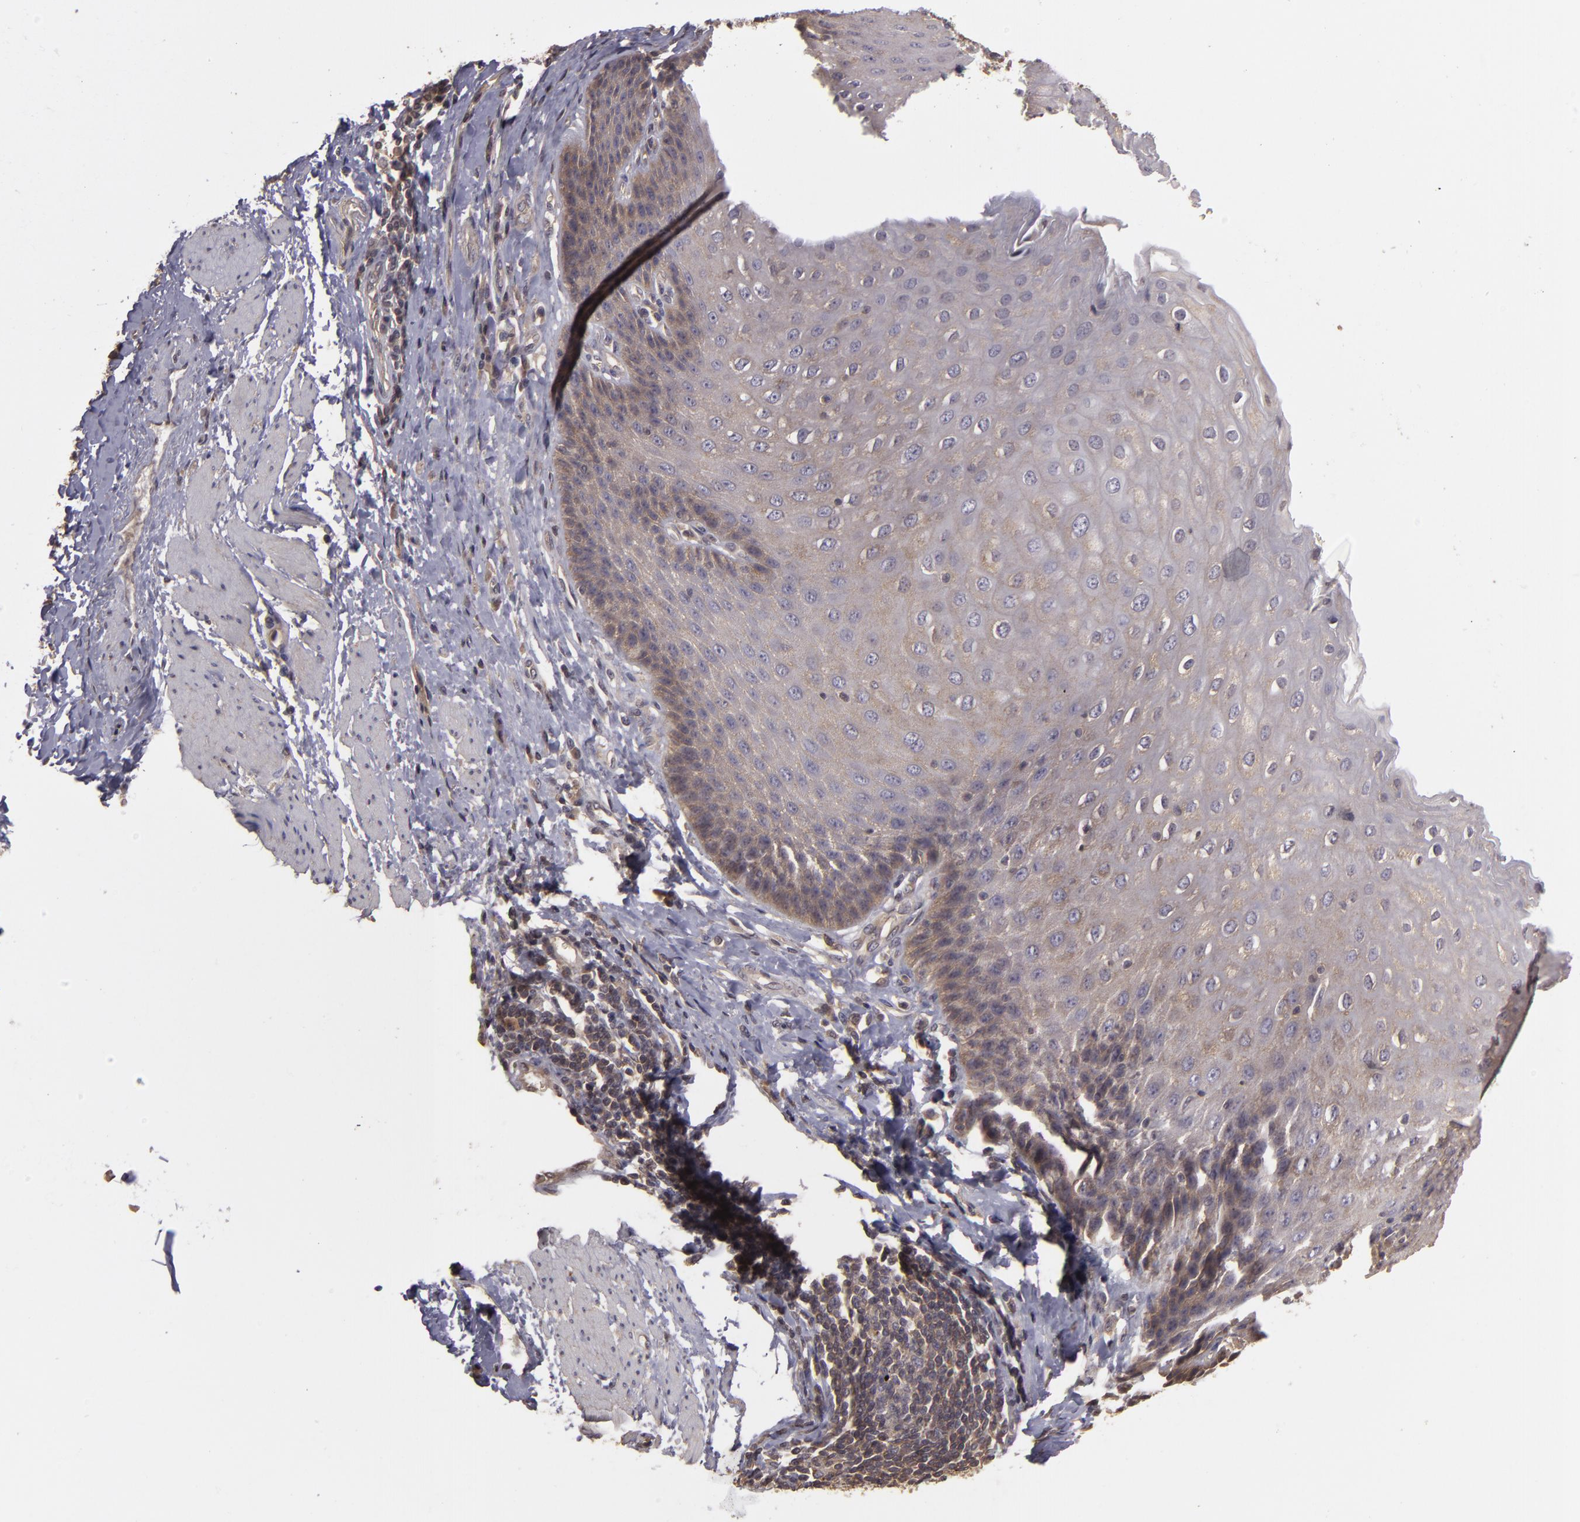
{"staining": {"intensity": "weak", "quantity": ">75%", "location": "cytoplasmic/membranous"}, "tissue": "esophagus", "cell_type": "Squamous epithelial cells", "image_type": "normal", "snomed": [{"axis": "morphology", "description": "Normal tissue, NOS"}, {"axis": "topography", "description": "Esophagus"}], "caption": "Immunohistochemical staining of benign esophagus demonstrates >75% levels of weak cytoplasmic/membranous protein staining in about >75% of squamous epithelial cells. Ihc stains the protein in brown and the nuclei are stained blue.", "gene": "HRAS", "patient": {"sex": "female", "age": 61}}